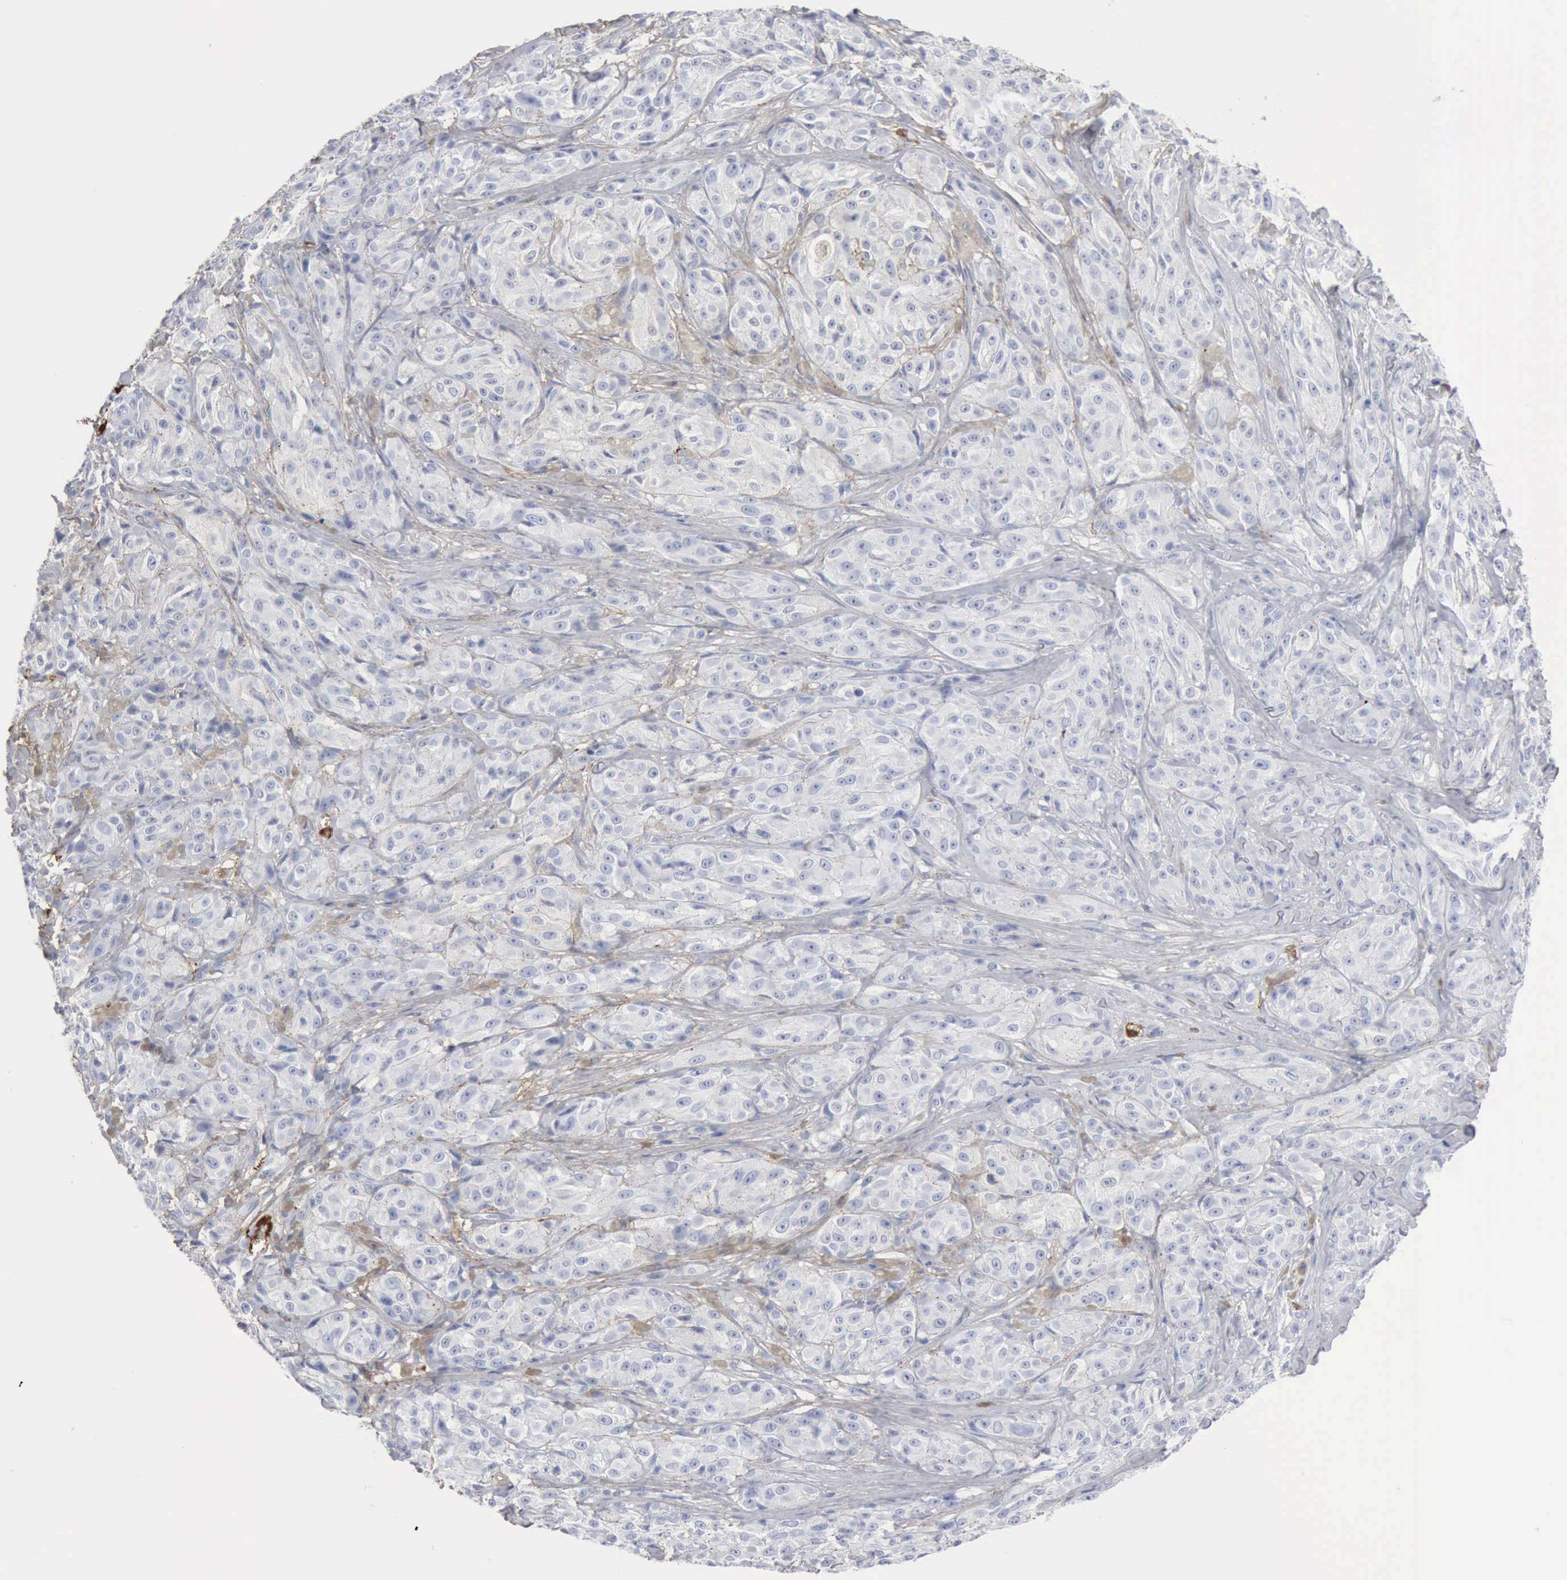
{"staining": {"intensity": "negative", "quantity": "none", "location": "none"}, "tissue": "melanoma", "cell_type": "Tumor cells", "image_type": "cancer", "snomed": [{"axis": "morphology", "description": "Malignant melanoma, NOS"}, {"axis": "topography", "description": "Skin"}], "caption": "Melanoma stained for a protein using immunohistochemistry (IHC) shows no positivity tumor cells.", "gene": "C4BPA", "patient": {"sex": "male", "age": 56}}